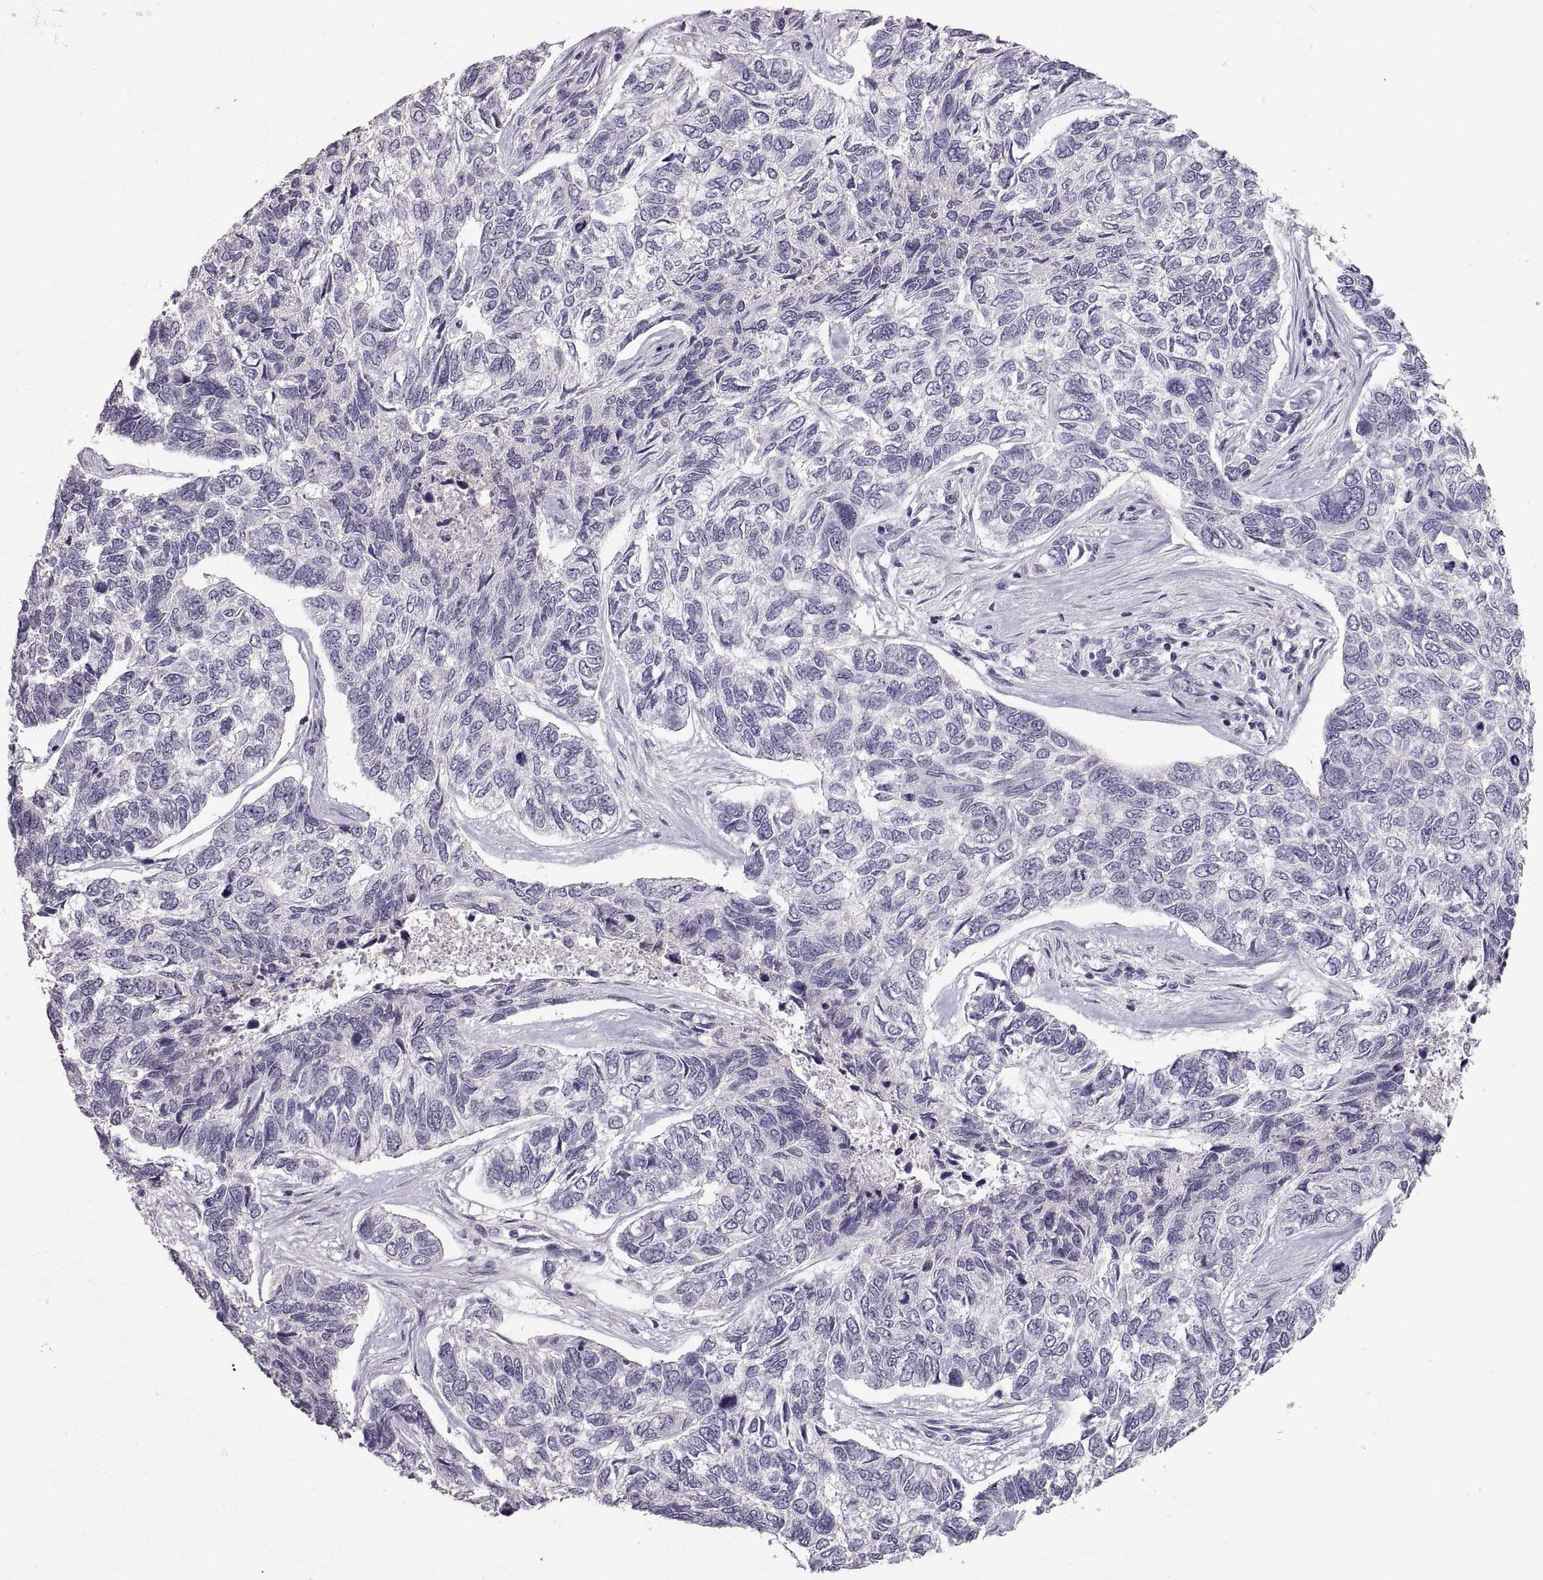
{"staining": {"intensity": "negative", "quantity": "none", "location": "none"}, "tissue": "skin cancer", "cell_type": "Tumor cells", "image_type": "cancer", "snomed": [{"axis": "morphology", "description": "Basal cell carcinoma"}, {"axis": "topography", "description": "Skin"}], "caption": "DAB (3,3'-diaminobenzidine) immunohistochemical staining of human basal cell carcinoma (skin) reveals no significant positivity in tumor cells. The staining is performed using DAB brown chromogen with nuclei counter-stained in using hematoxylin.", "gene": "SPACDR", "patient": {"sex": "female", "age": 65}}